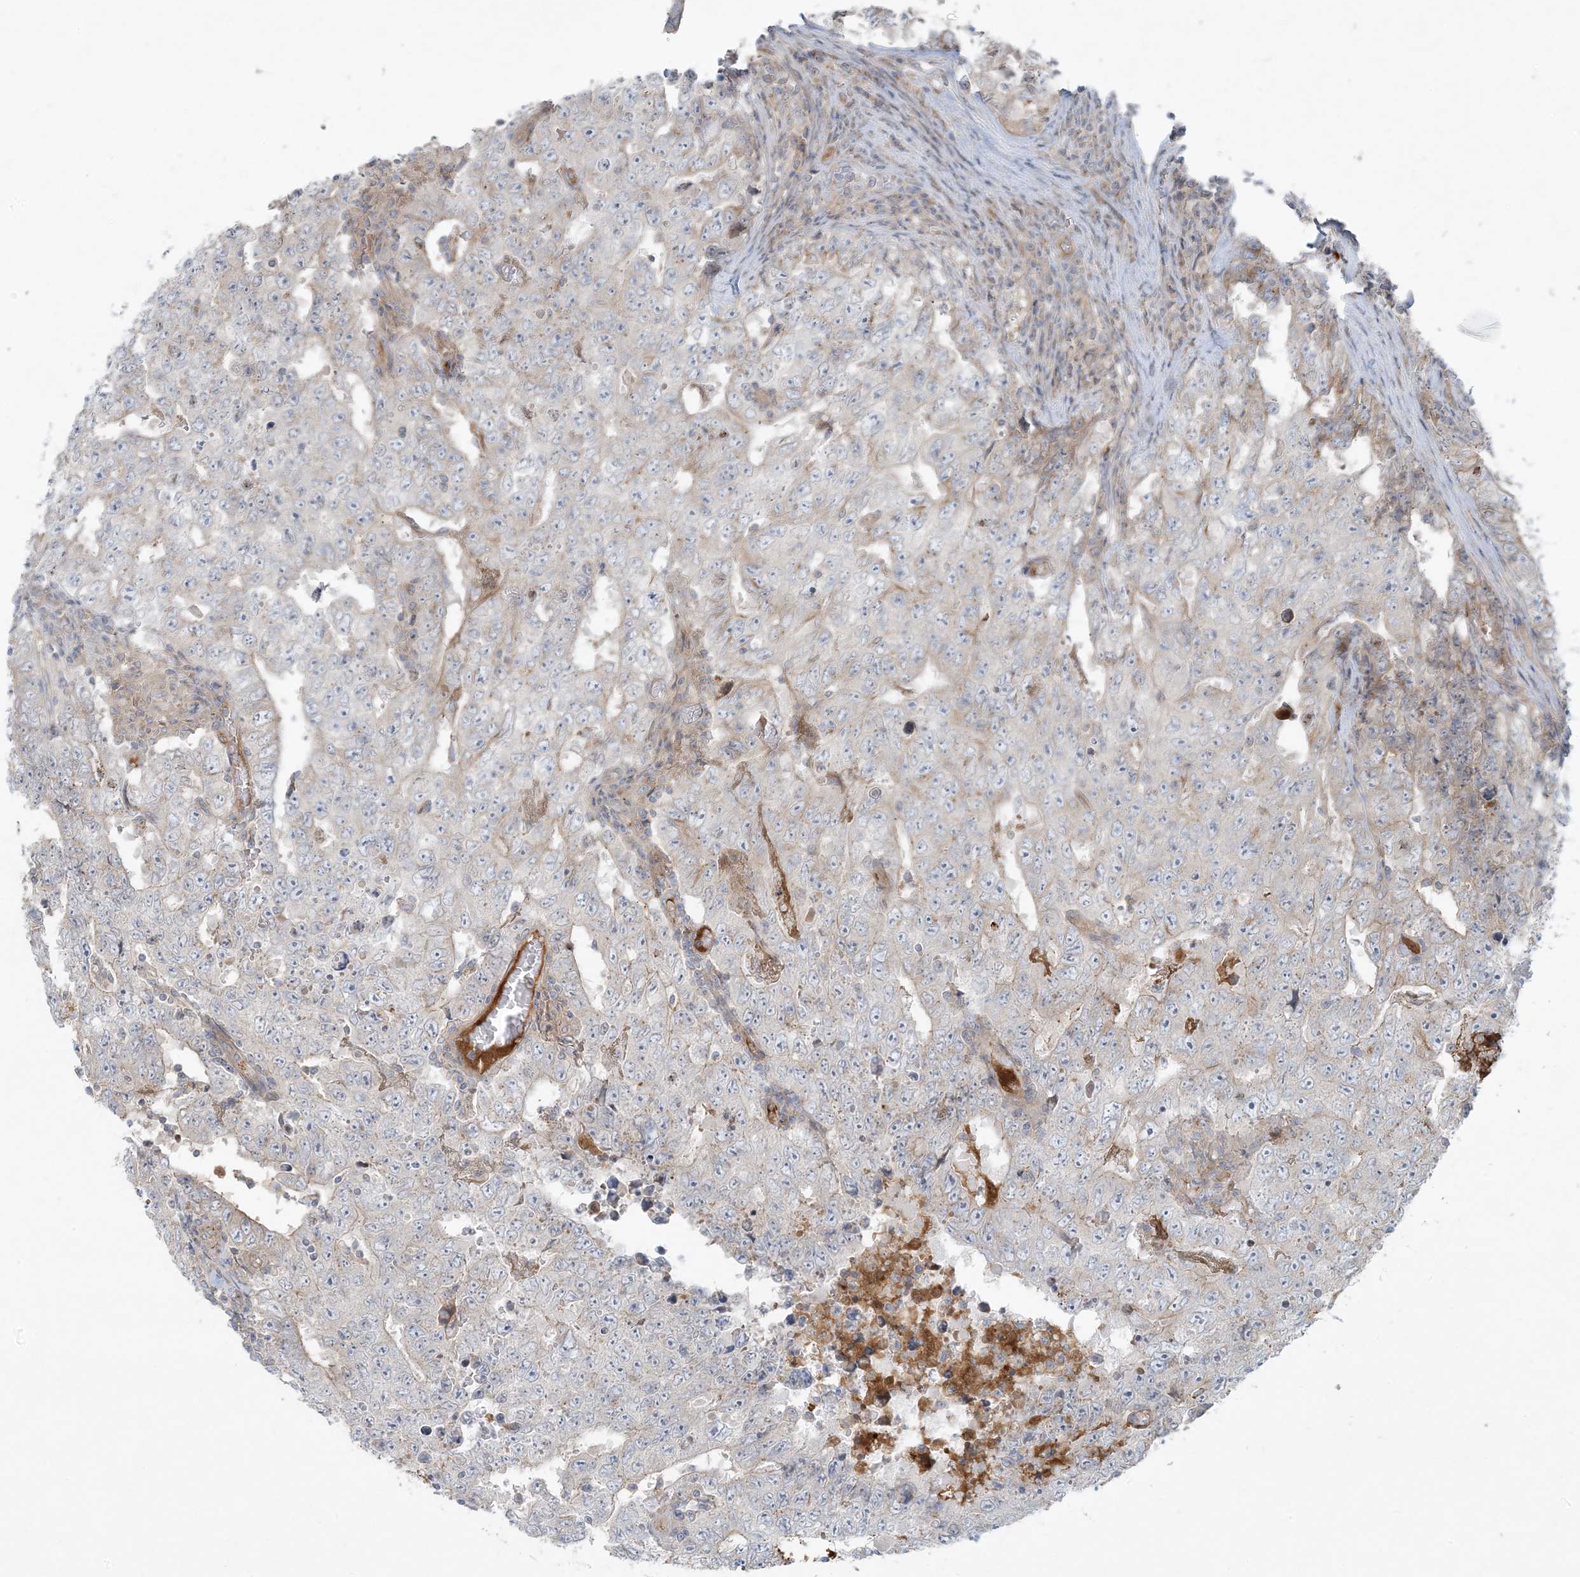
{"staining": {"intensity": "weak", "quantity": "<25%", "location": "cytoplasmic/membranous"}, "tissue": "testis cancer", "cell_type": "Tumor cells", "image_type": "cancer", "snomed": [{"axis": "morphology", "description": "Carcinoma, Embryonal, NOS"}, {"axis": "topography", "description": "Testis"}], "caption": "Immunohistochemistry image of neoplastic tissue: human embryonal carcinoma (testis) stained with DAB reveals no significant protein expression in tumor cells.", "gene": "PIK3R4", "patient": {"sex": "male", "age": 26}}